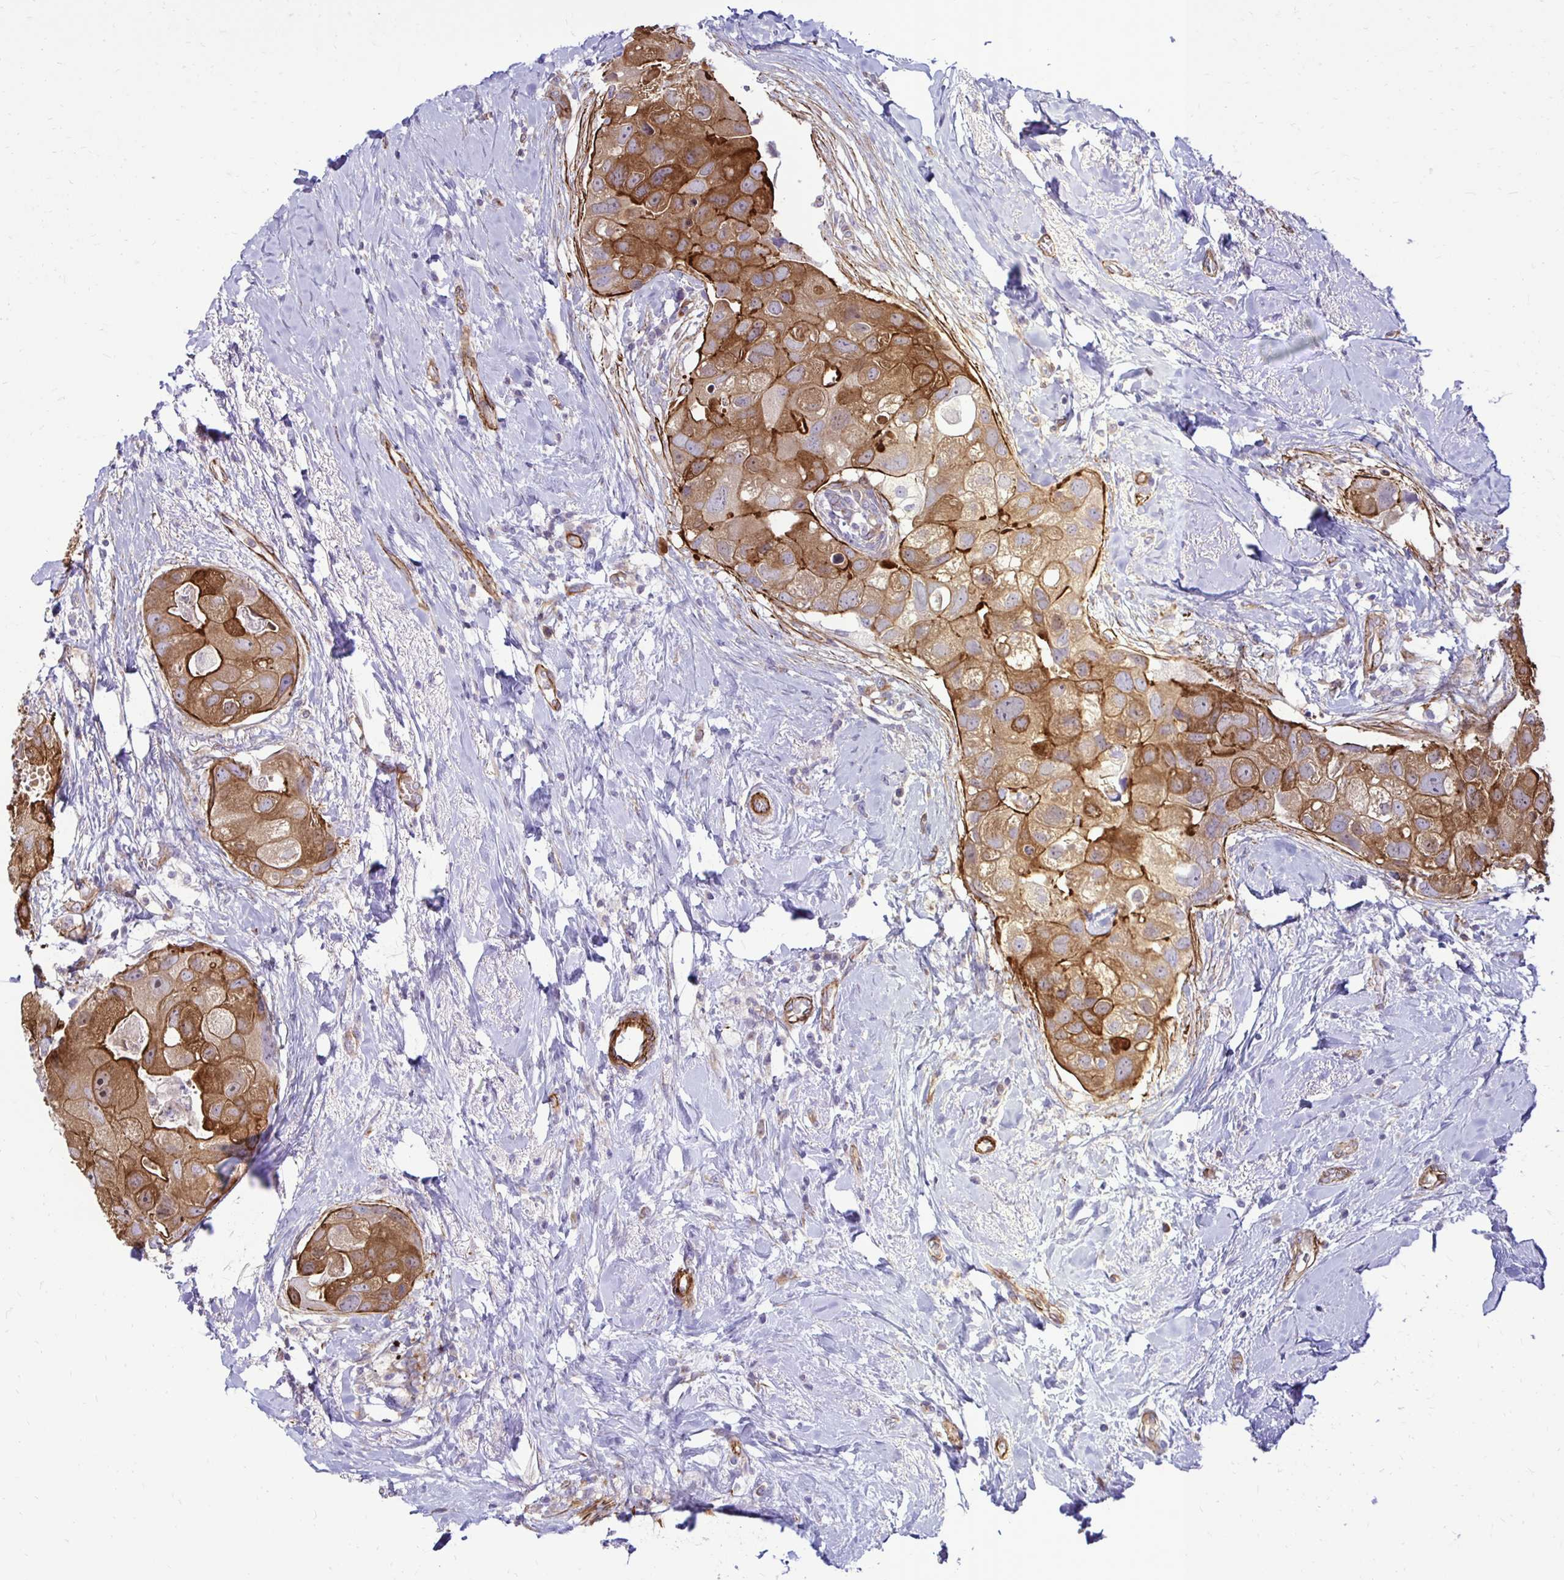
{"staining": {"intensity": "moderate", "quantity": ">75%", "location": "cytoplasmic/membranous"}, "tissue": "breast cancer", "cell_type": "Tumor cells", "image_type": "cancer", "snomed": [{"axis": "morphology", "description": "Duct carcinoma"}, {"axis": "topography", "description": "Breast"}], "caption": "Protein analysis of invasive ductal carcinoma (breast) tissue exhibits moderate cytoplasmic/membranous staining in approximately >75% of tumor cells.", "gene": "CTPS1", "patient": {"sex": "female", "age": 43}}